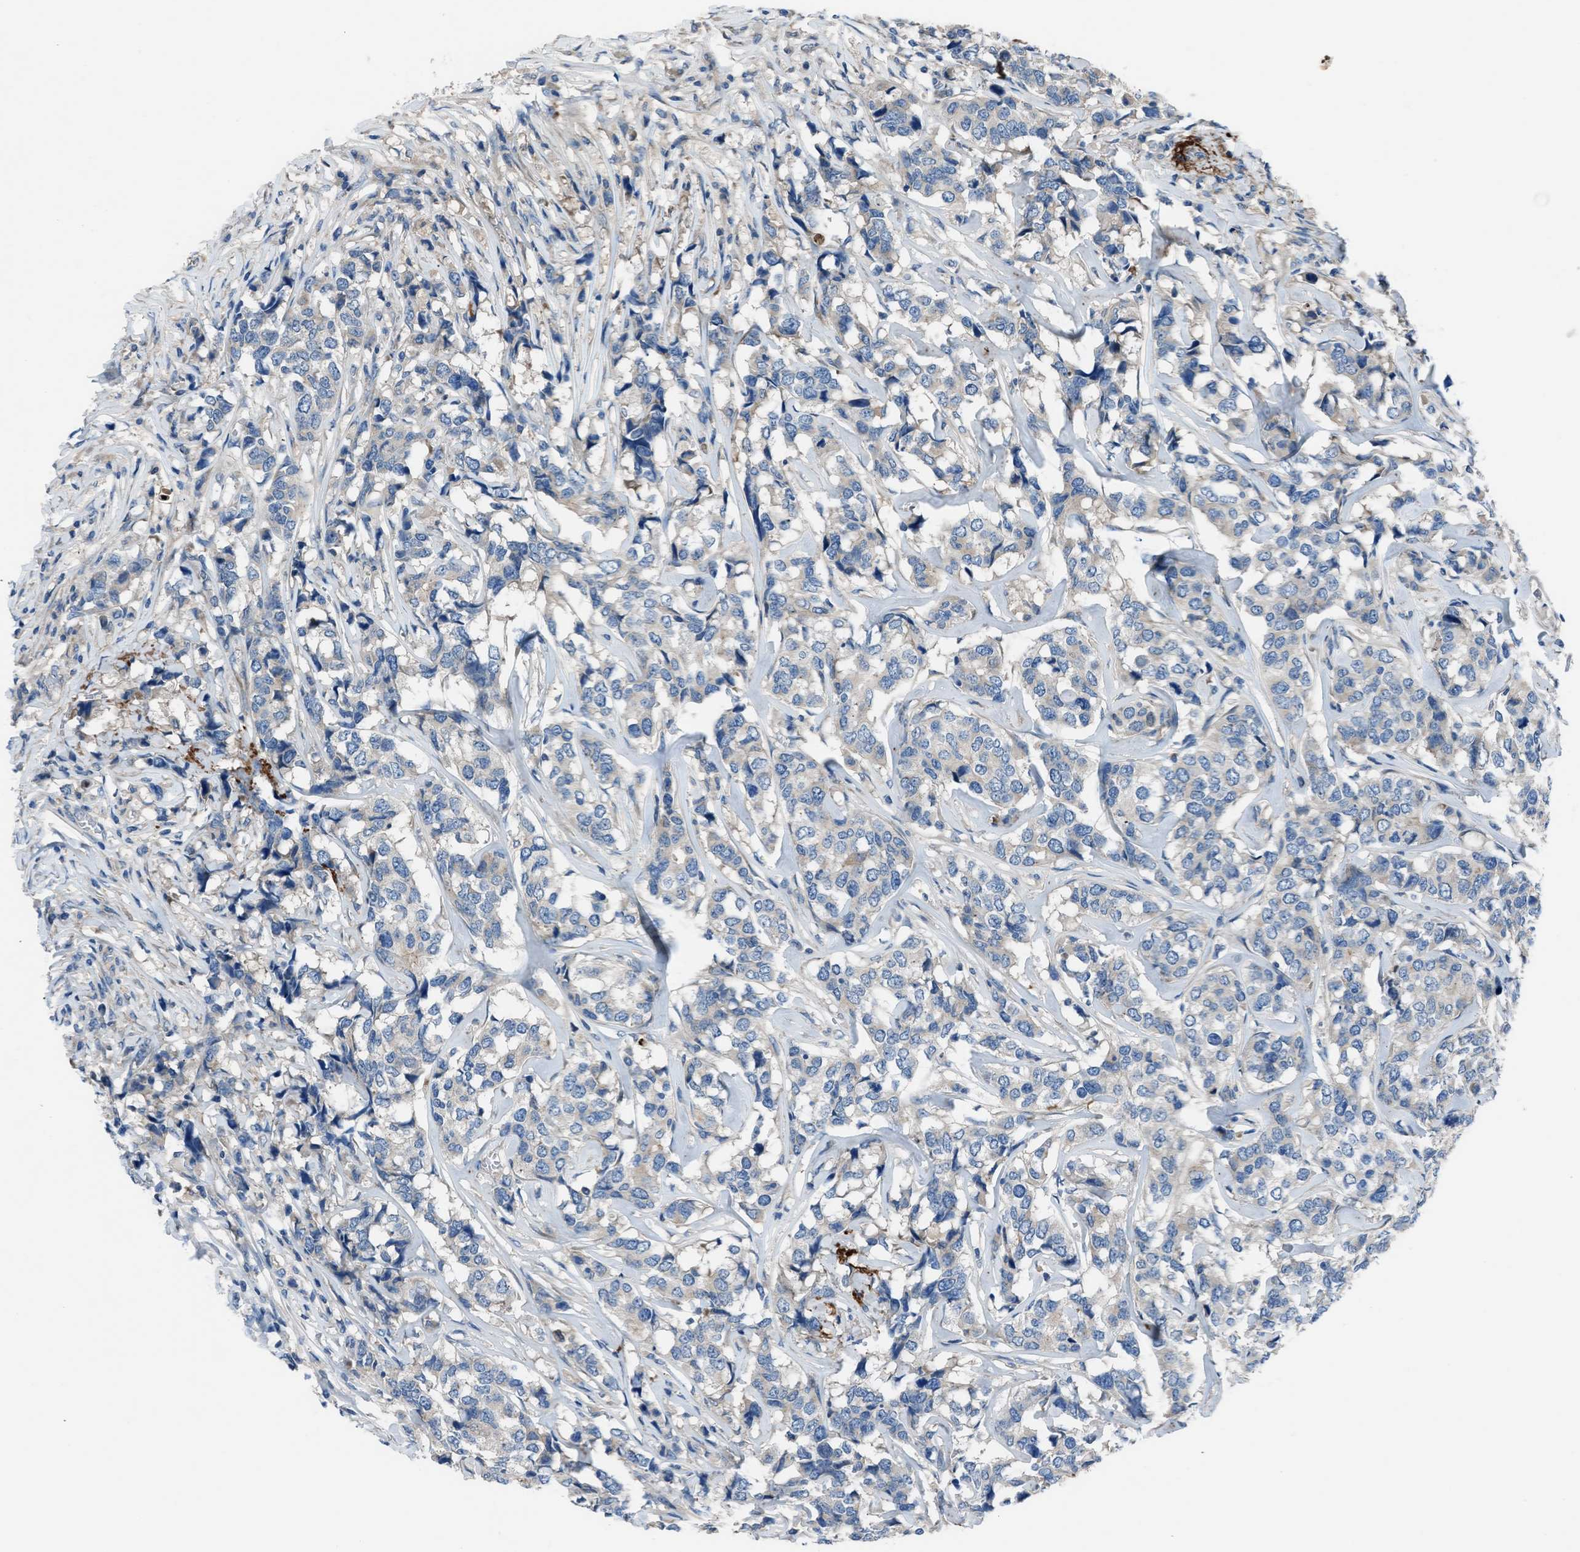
{"staining": {"intensity": "negative", "quantity": "none", "location": "none"}, "tissue": "breast cancer", "cell_type": "Tumor cells", "image_type": "cancer", "snomed": [{"axis": "morphology", "description": "Lobular carcinoma"}, {"axis": "topography", "description": "Breast"}], "caption": "Lobular carcinoma (breast) was stained to show a protein in brown. There is no significant expression in tumor cells.", "gene": "SLC38A6", "patient": {"sex": "female", "age": 59}}